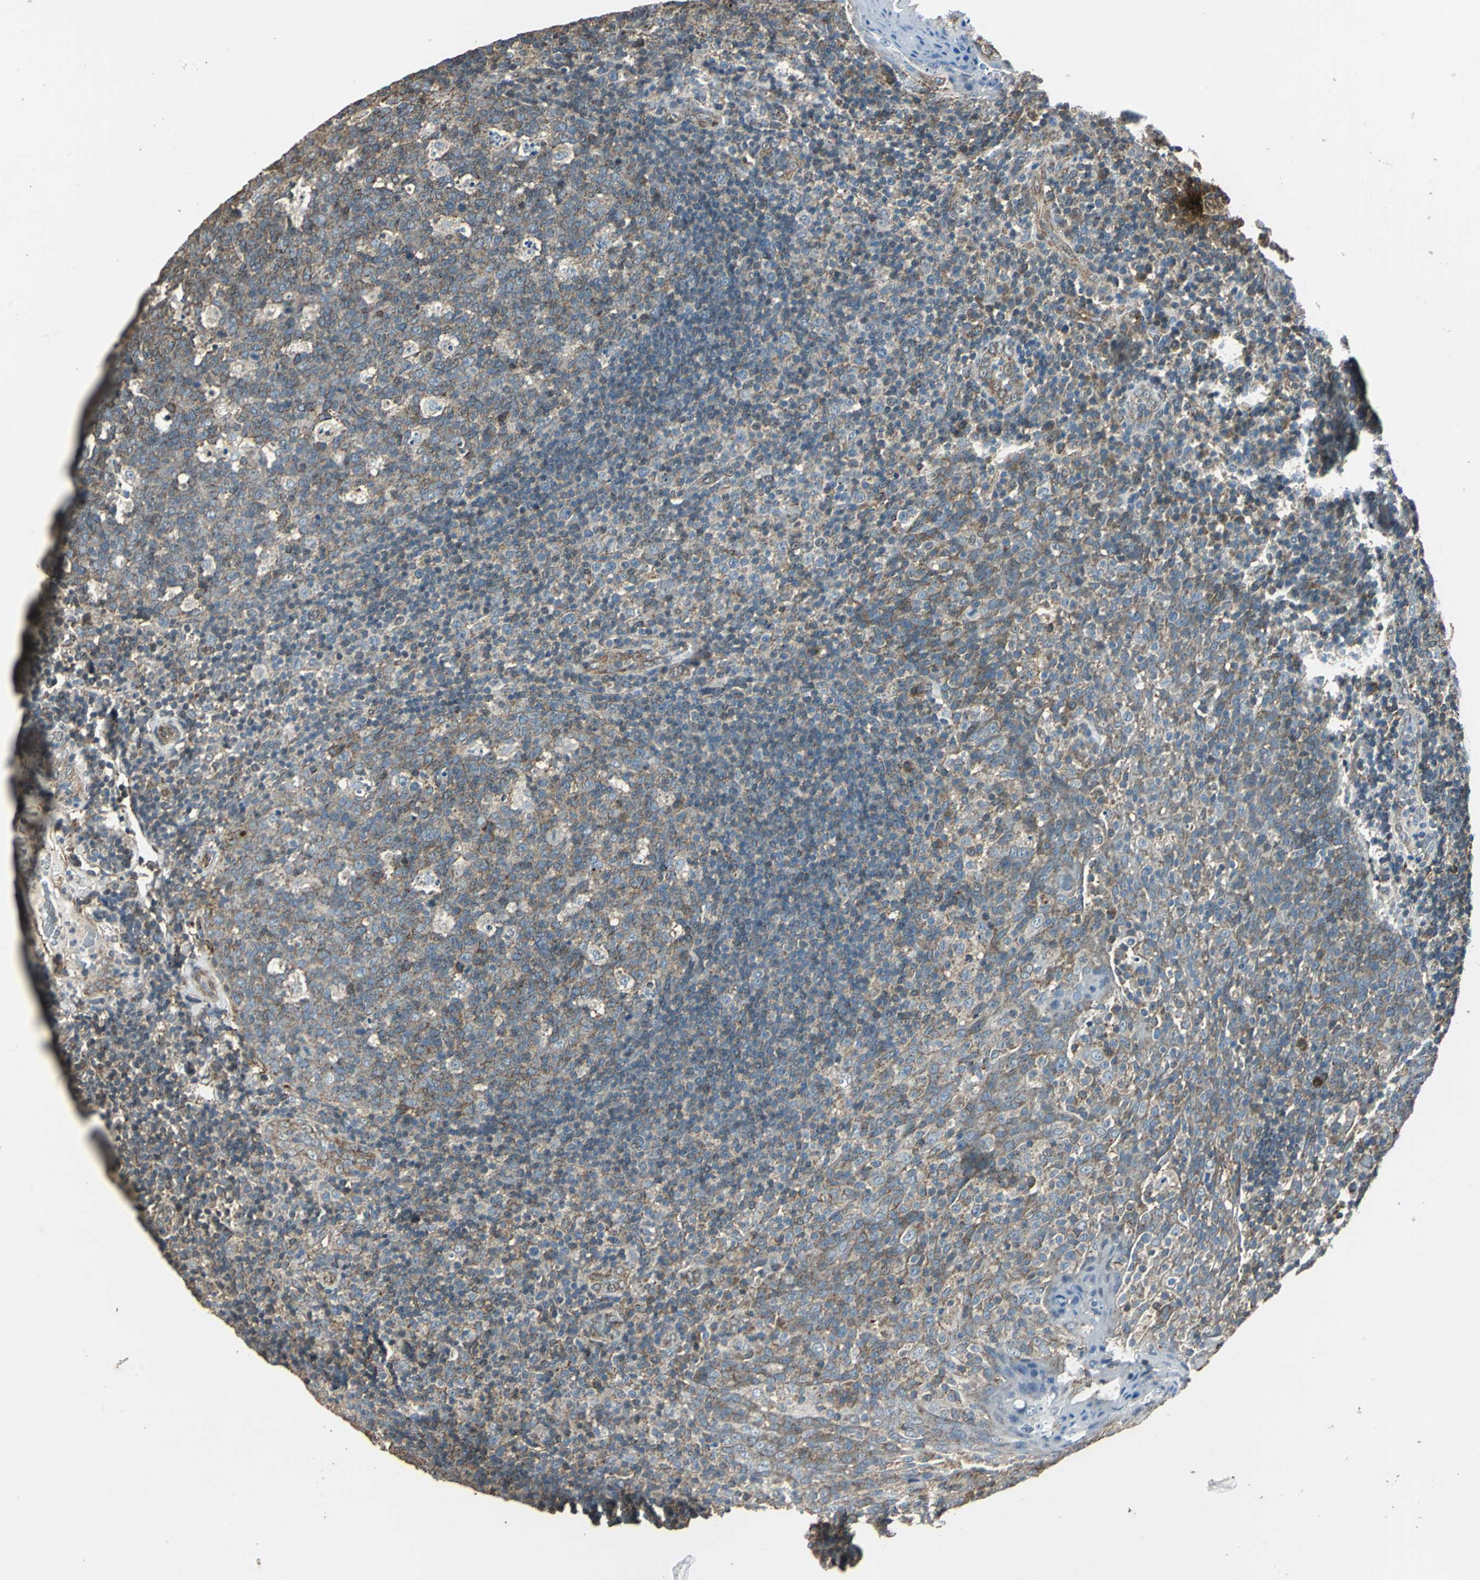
{"staining": {"intensity": "weak", "quantity": "25%-75%", "location": "cytoplasmic/membranous"}, "tissue": "tonsil", "cell_type": "Germinal center cells", "image_type": "normal", "snomed": [{"axis": "morphology", "description": "Normal tissue, NOS"}, {"axis": "topography", "description": "Tonsil"}], "caption": "Immunohistochemistry (IHC) histopathology image of benign tonsil stained for a protein (brown), which displays low levels of weak cytoplasmic/membranous staining in about 25%-75% of germinal center cells.", "gene": "DNAJB4", "patient": {"sex": "male", "age": 17}}